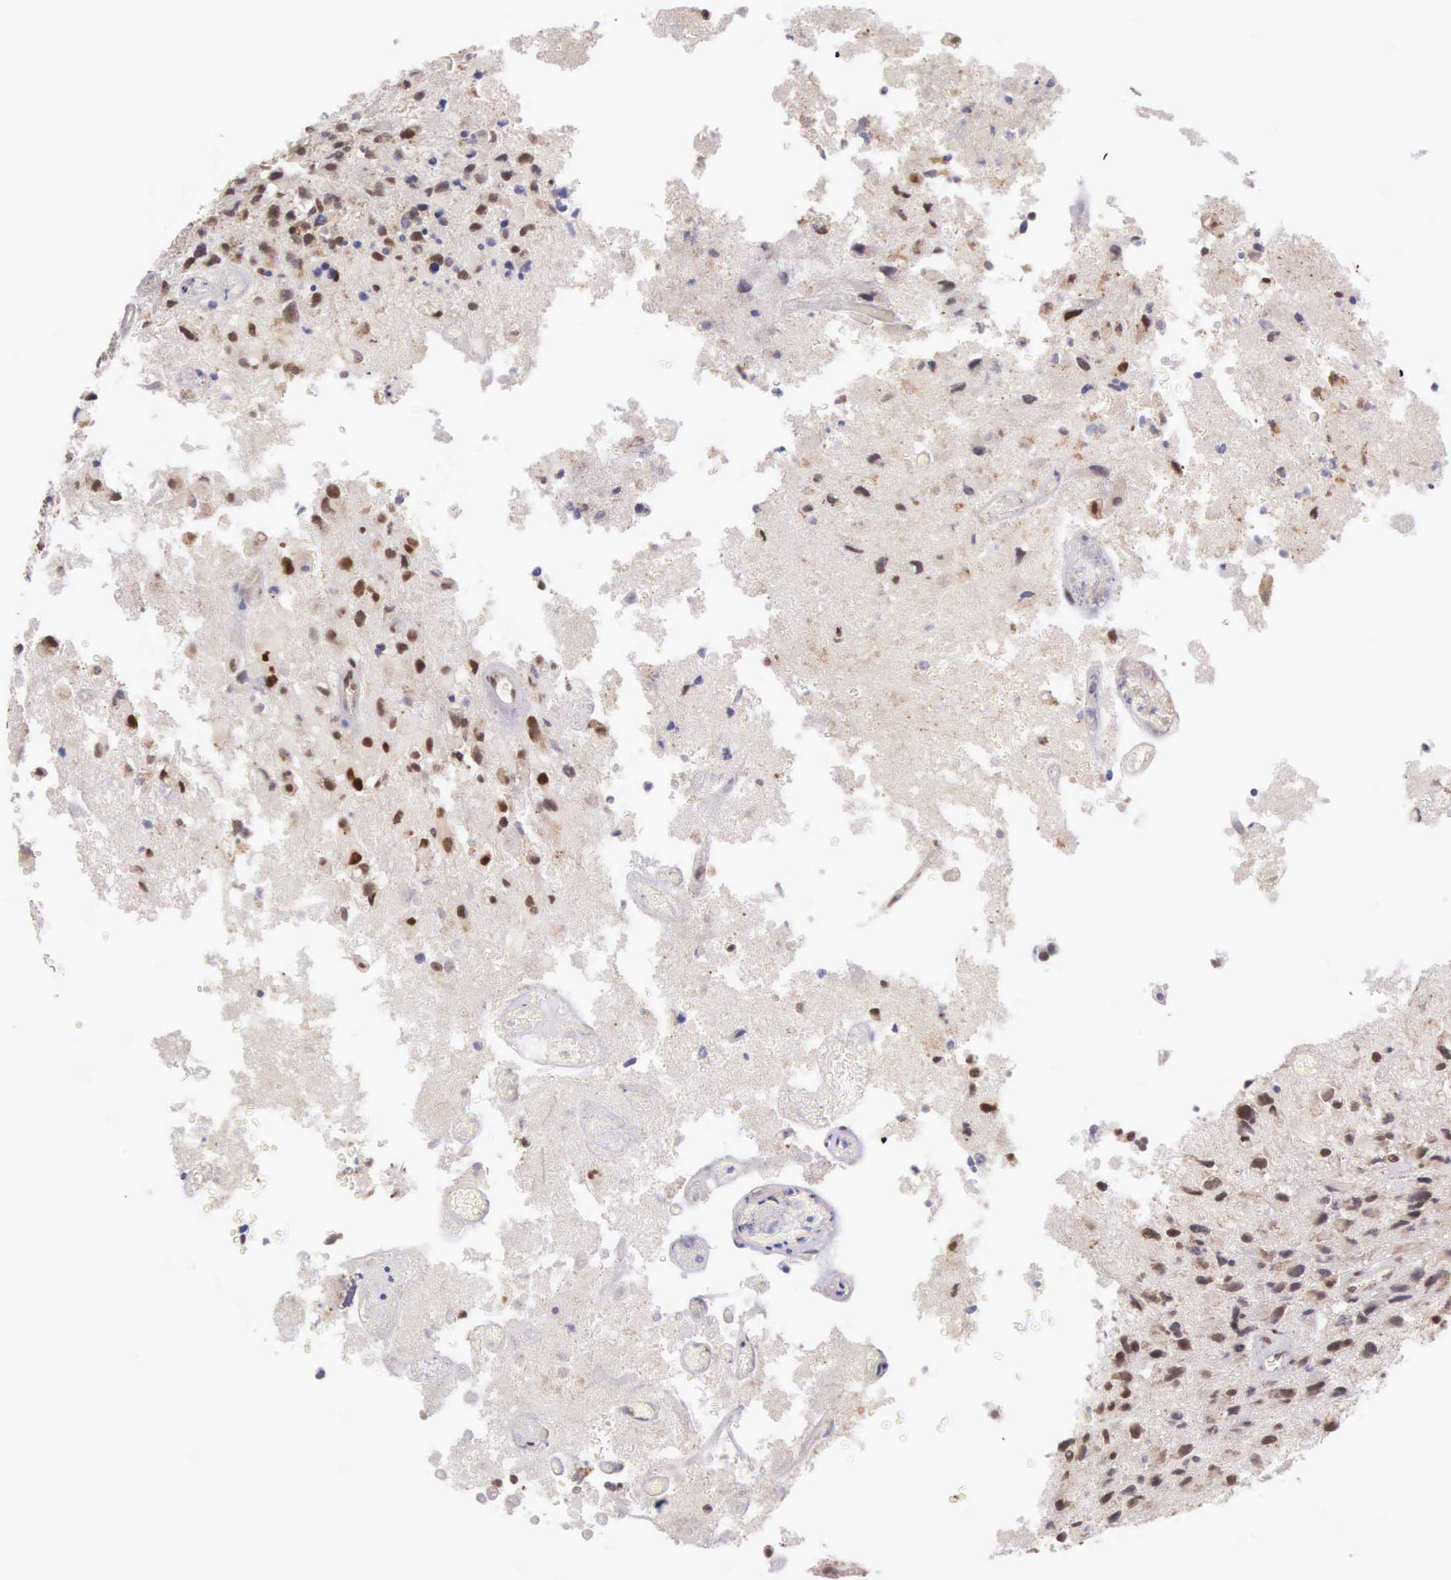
{"staining": {"intensity": "weak", "quantity": "25%-75%", "location": "nuclear"}, "tissue": "glioma", "cell_type": "Tumor cells", "image_type": "cancer", "snomed": [{"axis": "morphology", "description": "Glioma, malignant, High grade"}, {"axis": "topography", "description": "Brain"}], "caption": "High-grade glioma (malignant) stained with IHC exhibits weak nuclear expression in about 25%-75% of tumor cells. (DAB (3,3'-diaminobenzidine) IHC, brown staining for protein, blue staining for nuclei).", "gene": "CCDC117", "patient": {"sex": "male", "age": 69}}